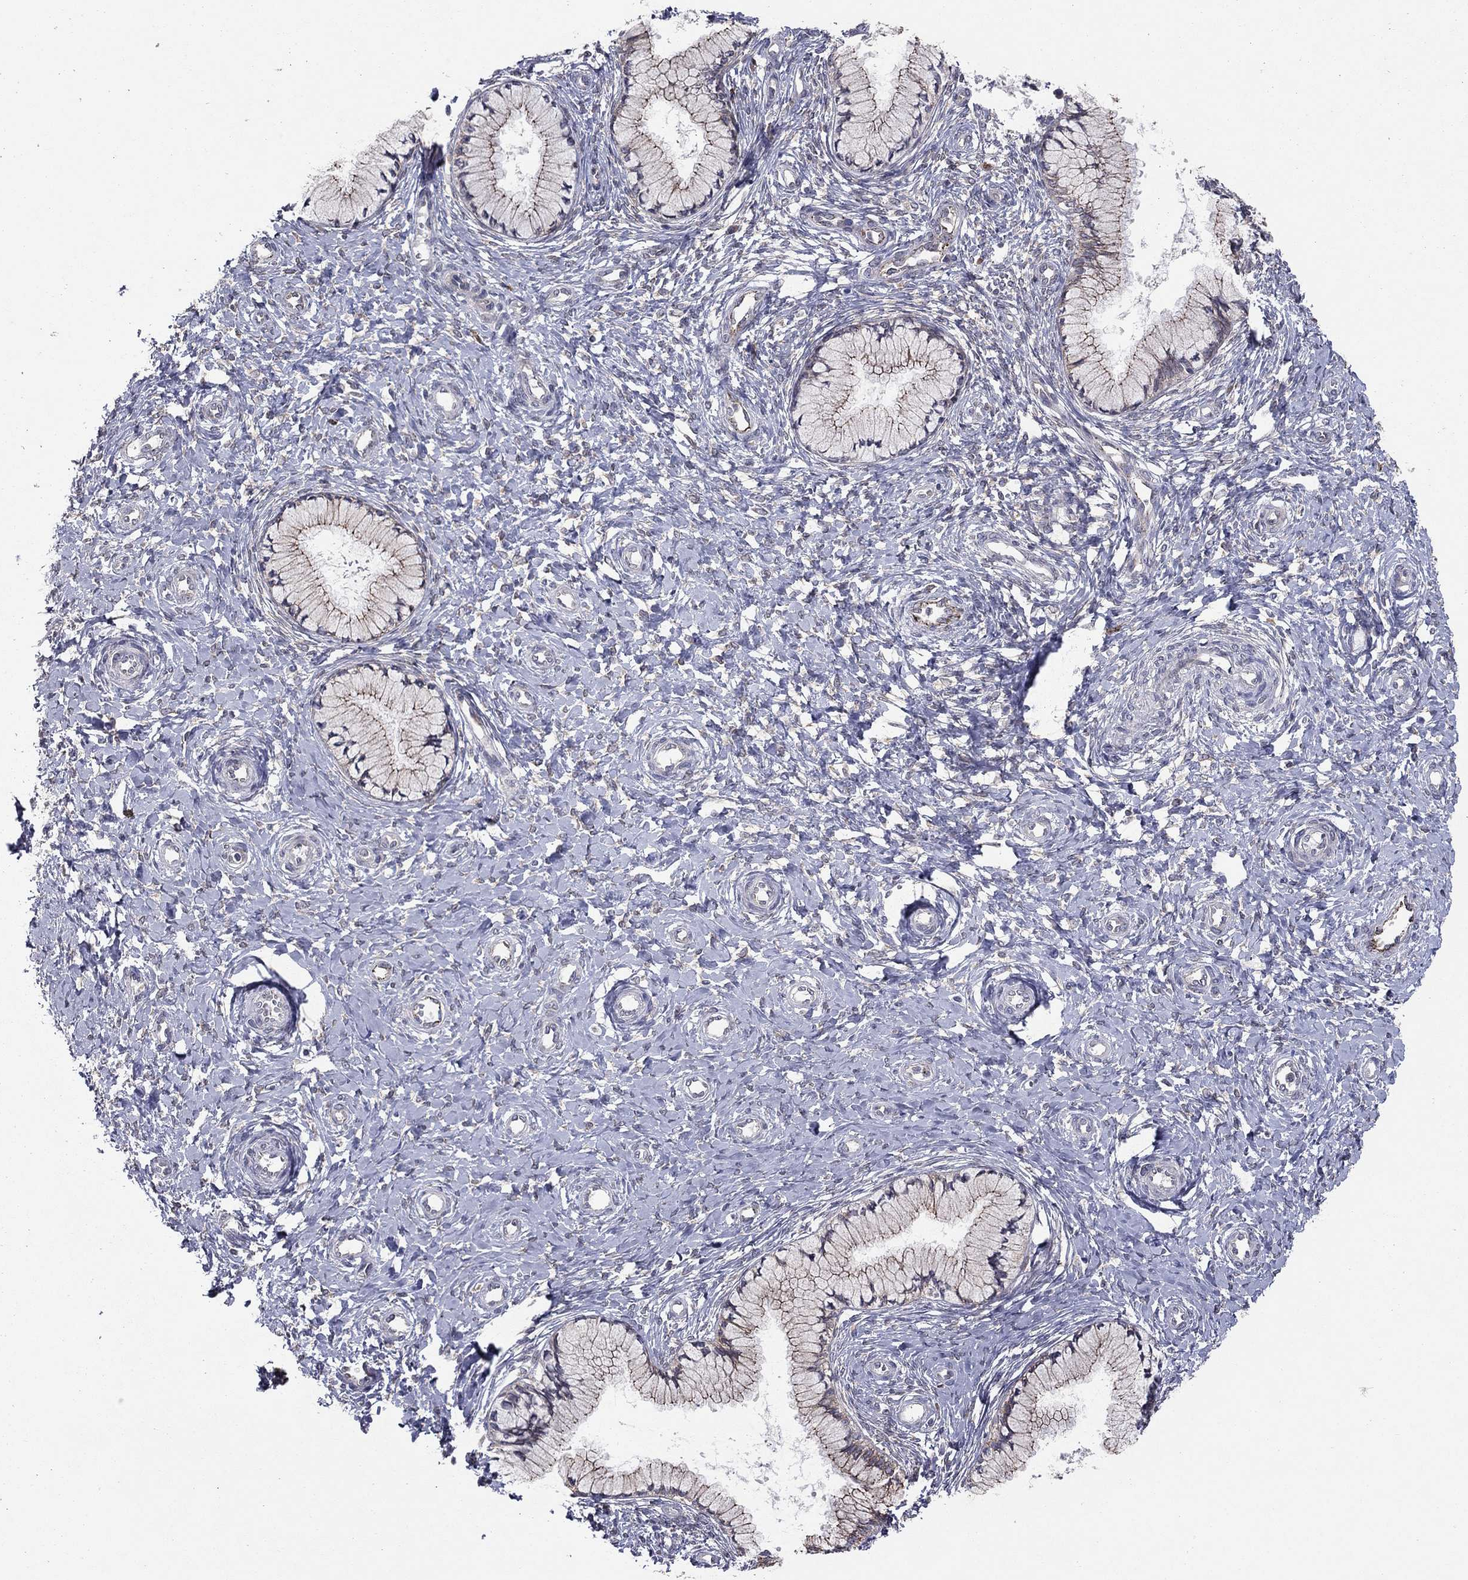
{"staining": {"intensity": "strong", "quantity": "25%-75%", "location": "cytoplasmic/membranous"}, "tissue": "cervix", "cell_type": "Glandular cells", "image_type": "normal", "snomed": [{"axis": "morphology", "description": "Normal tissue, NOS"}, {"axis": "topography", "description": "Cervix"}], "caption": "This micrograph reveals normal cervix stained with immunohistochemistry to label a protein in brown. The cytoplasmic/membranous of glandular cells show strong positivity for the protein. Nuclei are counter-stained blue.", "gene": "YIF1A", "patient": {"sex": "female", "age": 37}}